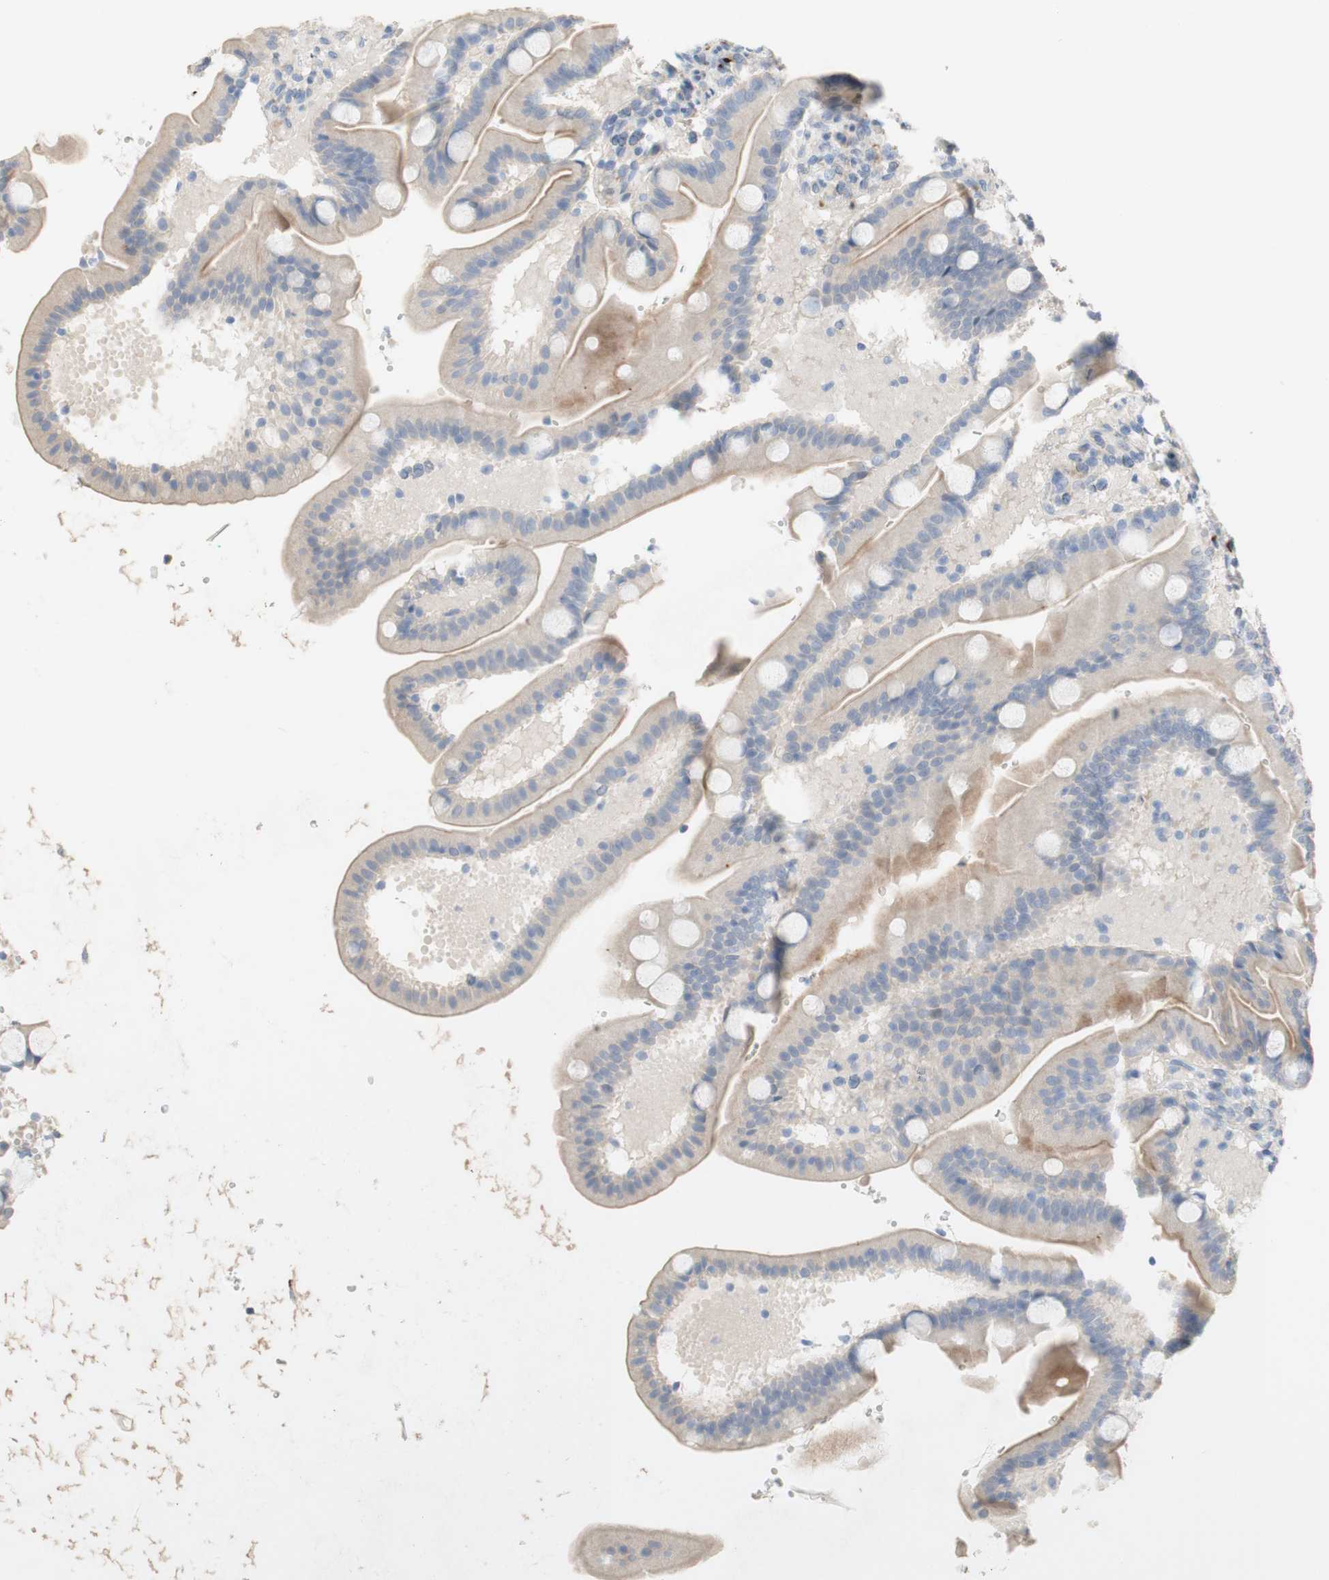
{"staining": {"intensity": "weak", "quantity": ">75%", "location": "cytoplasmic/membranous"}, "tissue": "duodenum", "cell_type": "Glandular cells", "image_type": "normal", "snomed": [{"axis": "morphology", "description": "Normal tissue, NOS"}, {"axis": "topography", "description": "Duodenum"}], "caption": "The micrograph reveals a brown stain indicating the presence of a protein in the cytoplasmic/membranous of glandular cells in duodenum.", "gene": "MANEA", "patient": {"sex": "male", "age": 54}}